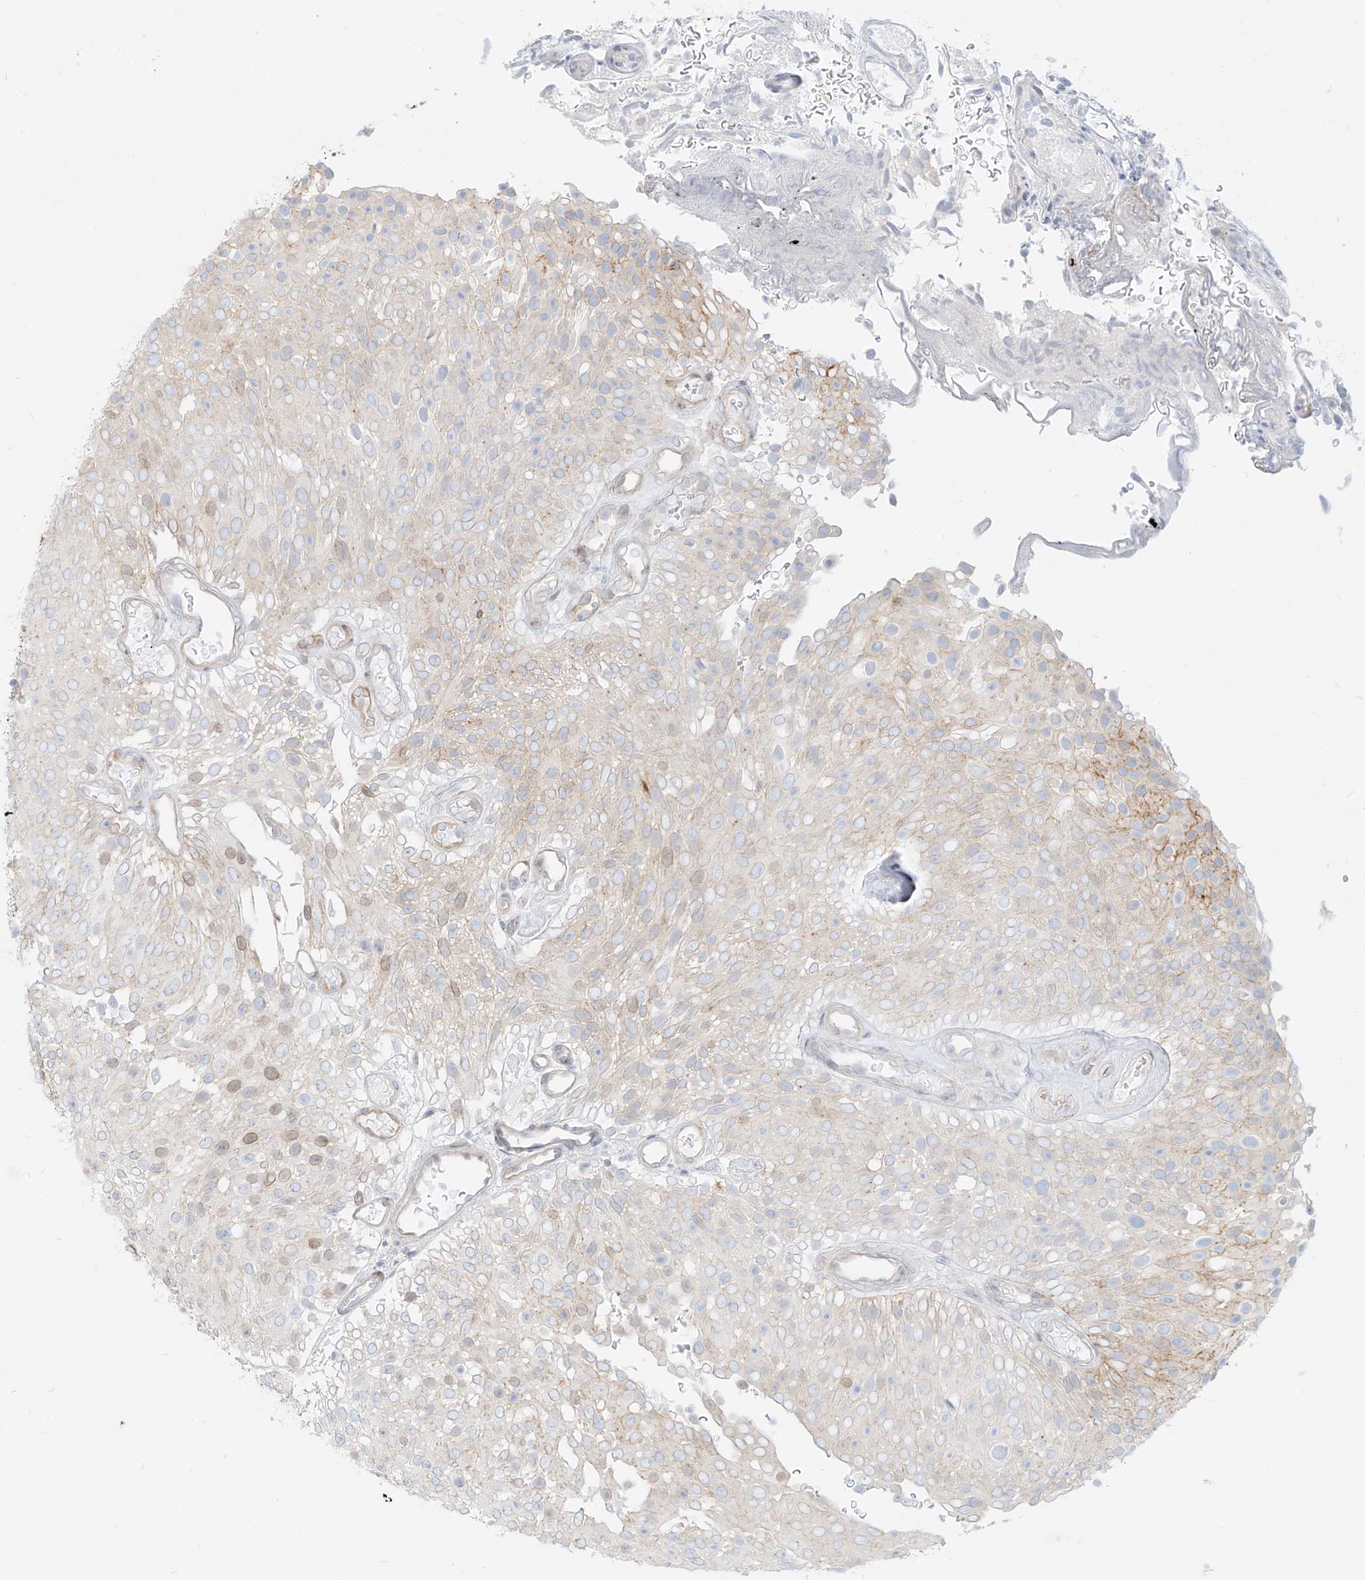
{"staining": {"intensity": "weak", "quantity": "<25%", "location": "cytoplasmic/membranous,nuclear"}, "tissue": "urothelial cancer", "cell_type": "Tumor cells", "image_type": "cancer", "snomed": [{"axis": "morphology", "description": "Urothelial carcinoma, Low grade"}, {"axis": "topography", "description": "Urinary bladder"}], "caption": "There is no significant staining in tumor cells of urothelial cancer.", "gene": "NHSL1", "patient": {"sex": "male", "age": 78}}